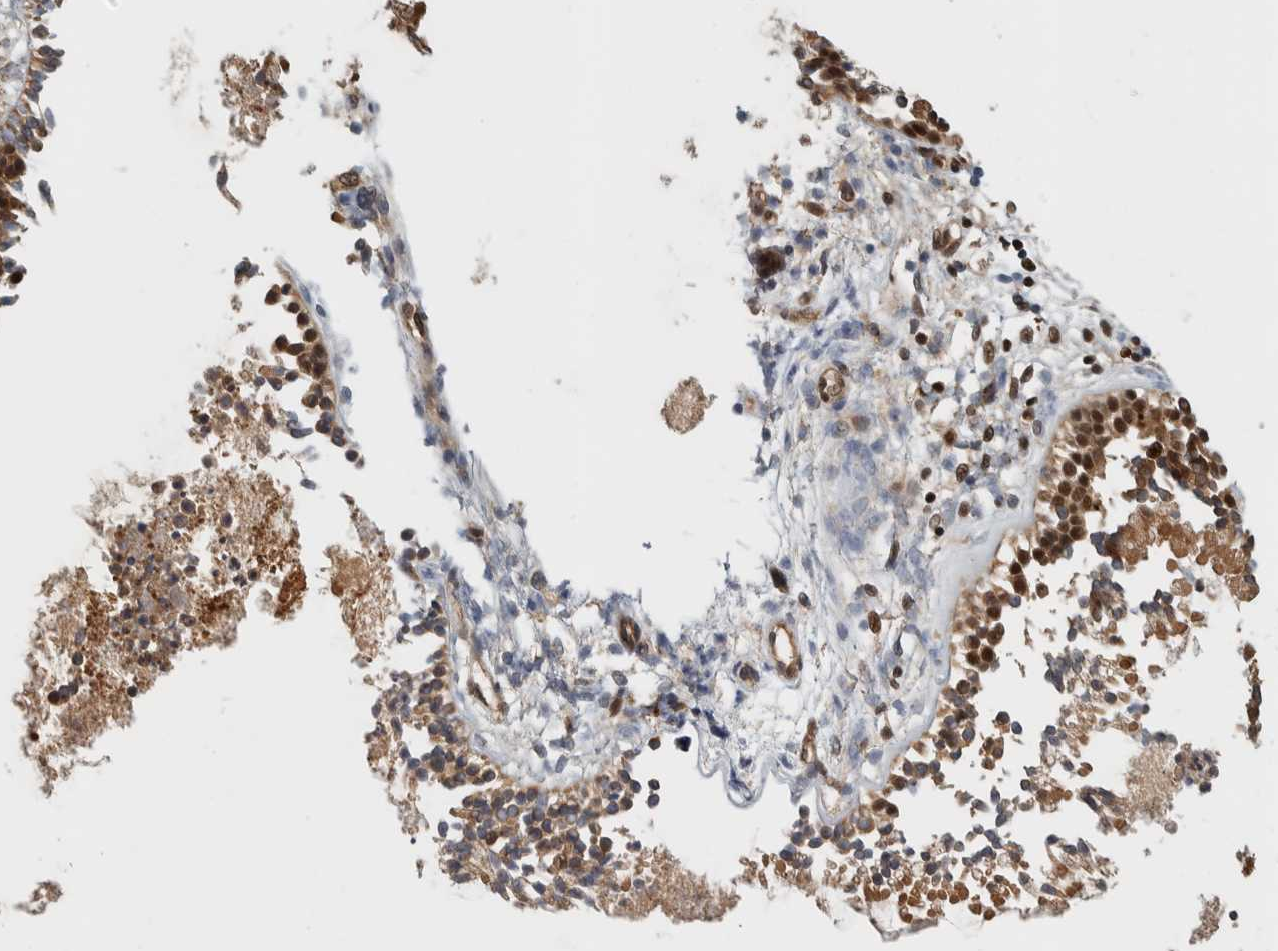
{"staining": {"intensity": "strong", "quantity": ">75%", "location": "cytoplasmic/membranous,nuclear"}, "tissue": "nasopharynx", "cell_type": "Respiratory epithelial cells", "image_type": "normal", "snomed": [{"axis": "morphology", "description": "Normal tissue, NOS"}, {"axis": "topography", "description": "Nasopharynx"}], "caption": "High-magnification brightfield microscopy of benign nasopharynx stained with DAB (brown) and counterstained with hematoxylin (blue). respiratory epithelial cells exhibit strong cytoplasmic/membranous,nuclear expression is identified in approximately>75% of cells.", "gene": "RPS6KA4", "patient": {"sex": "male", "age": 21}}